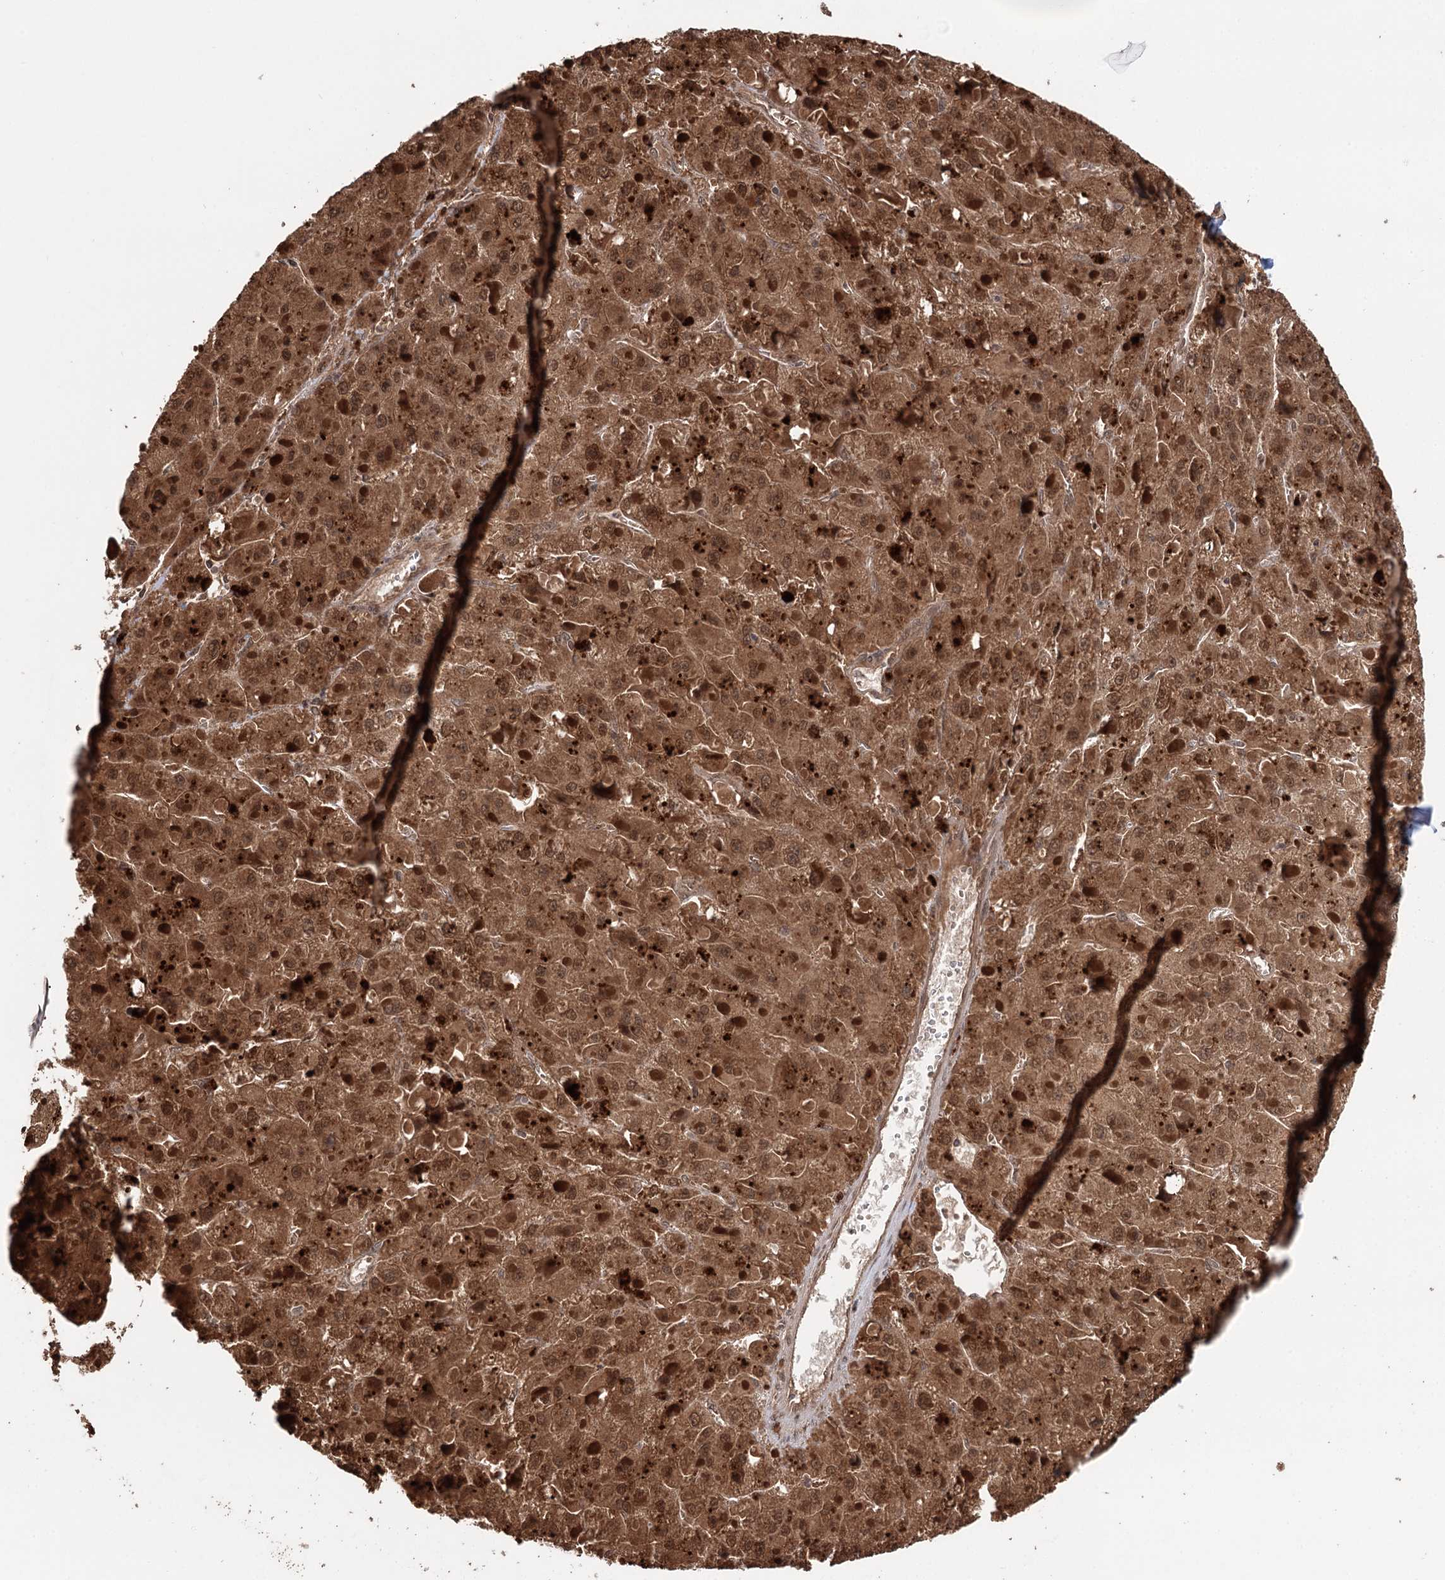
{"staining": {"intensity": "moderate", "quantity": ">75%", "location": "cytoplasmic/membranous,nuclear"}, "tissue": "liver cancer", "cell_type": "Tumor cells", "image_type": "cancer", "snomed": [{"axis": "morphology", "description": "Carcinoma, Hepatocellular, NOS"}, {"axis": "topography", "description": "Liver"}], "caption": "This histopathology image demonstrates immunohistochemistry staining of human liver cancer, with medium moderate cytoplasmic/membranous and nuclear positivity in approximately >75% of tumor cells.", "gene": "N6AMT1", "patient": {"sex": "female", "age": 73}}